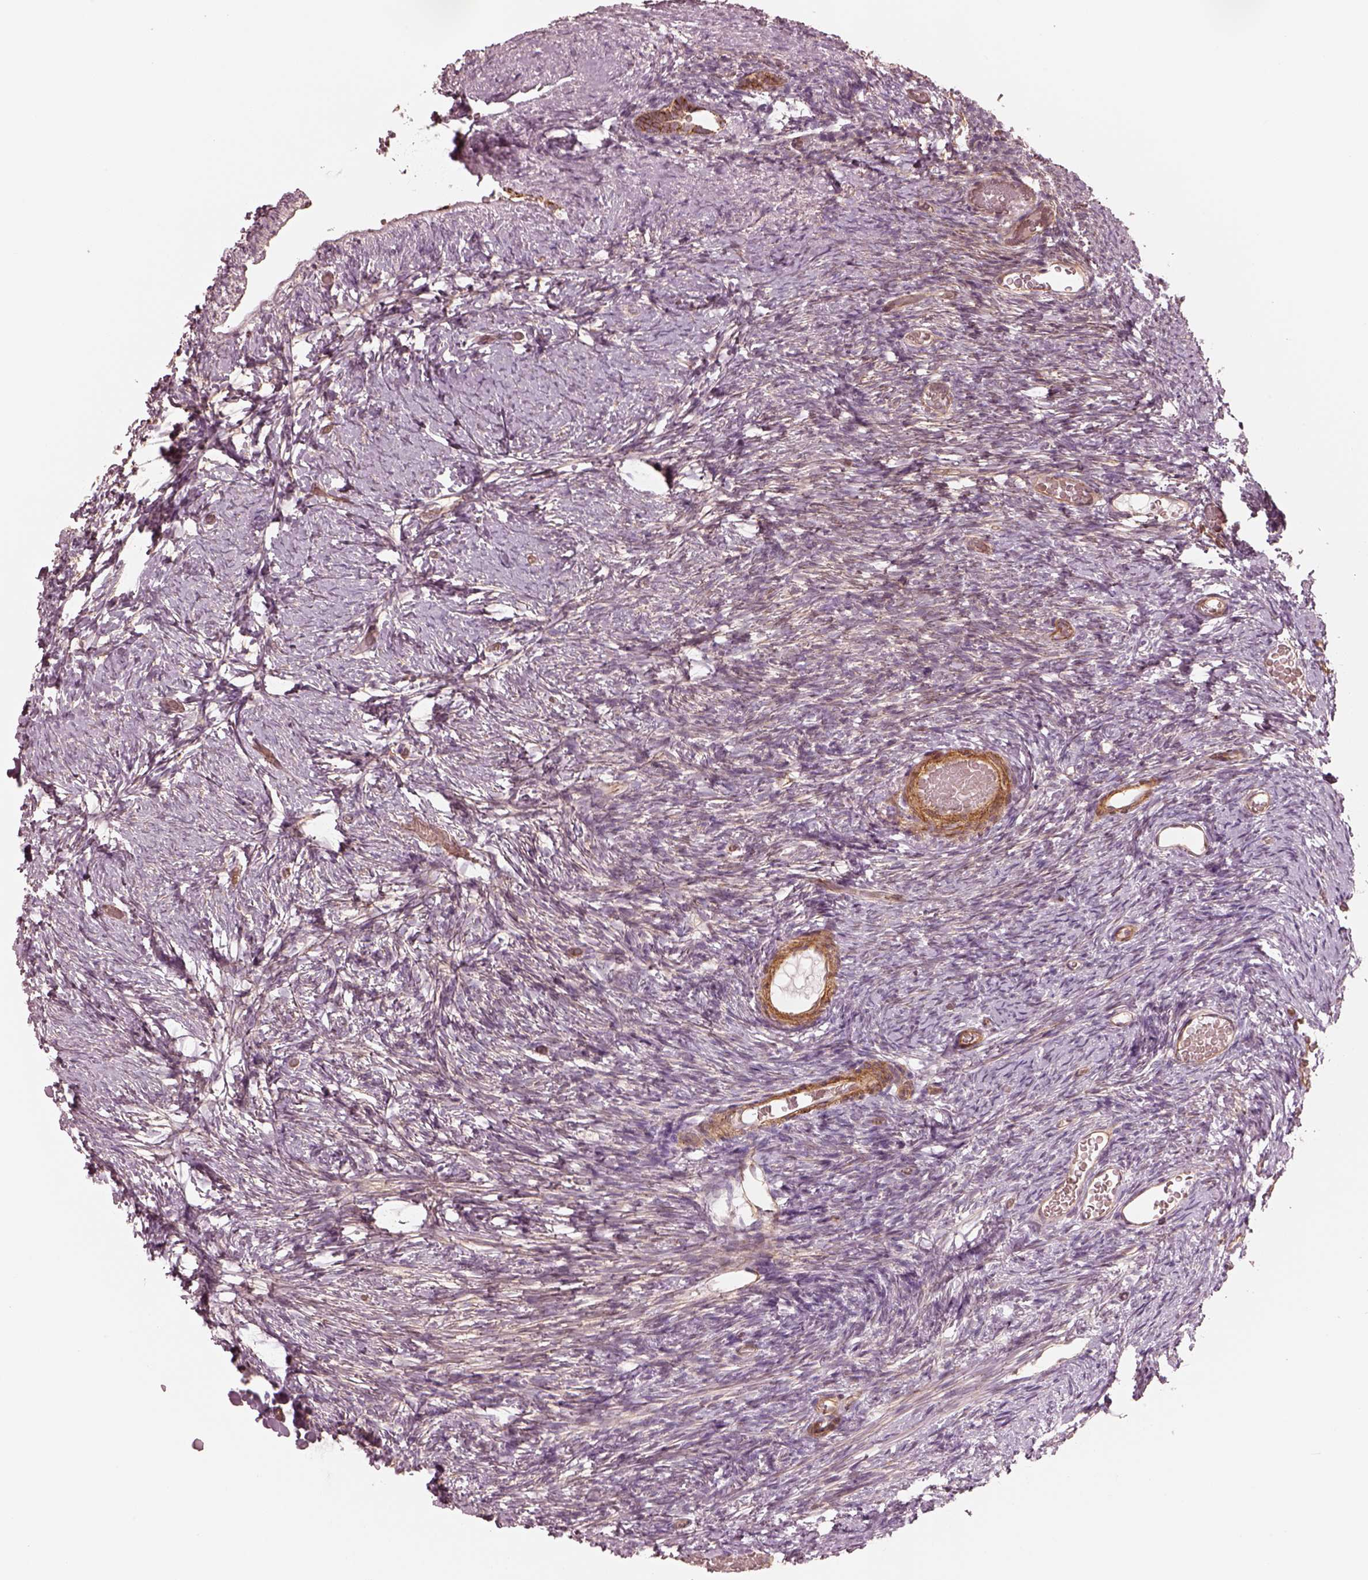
{"staining": {"intensity": "weak", "quantity": "<25%", "location": "cytoplasmic/membranous"}, "tissue": "ovary", "cell_type": "Ovarian stroma cells", "image_type": "normal", "snomed": [{"axis": "morphology", "description": "Normal tissue, NOS"}, {"axis": "topography", "description": "Ovary"}], "caption": "This is a image of IHC staining of benign ovary, which shows no positivity in ovarian stroma cells.", "gene": "CRYM", "patient": {"sex": "female", "age": 39}}